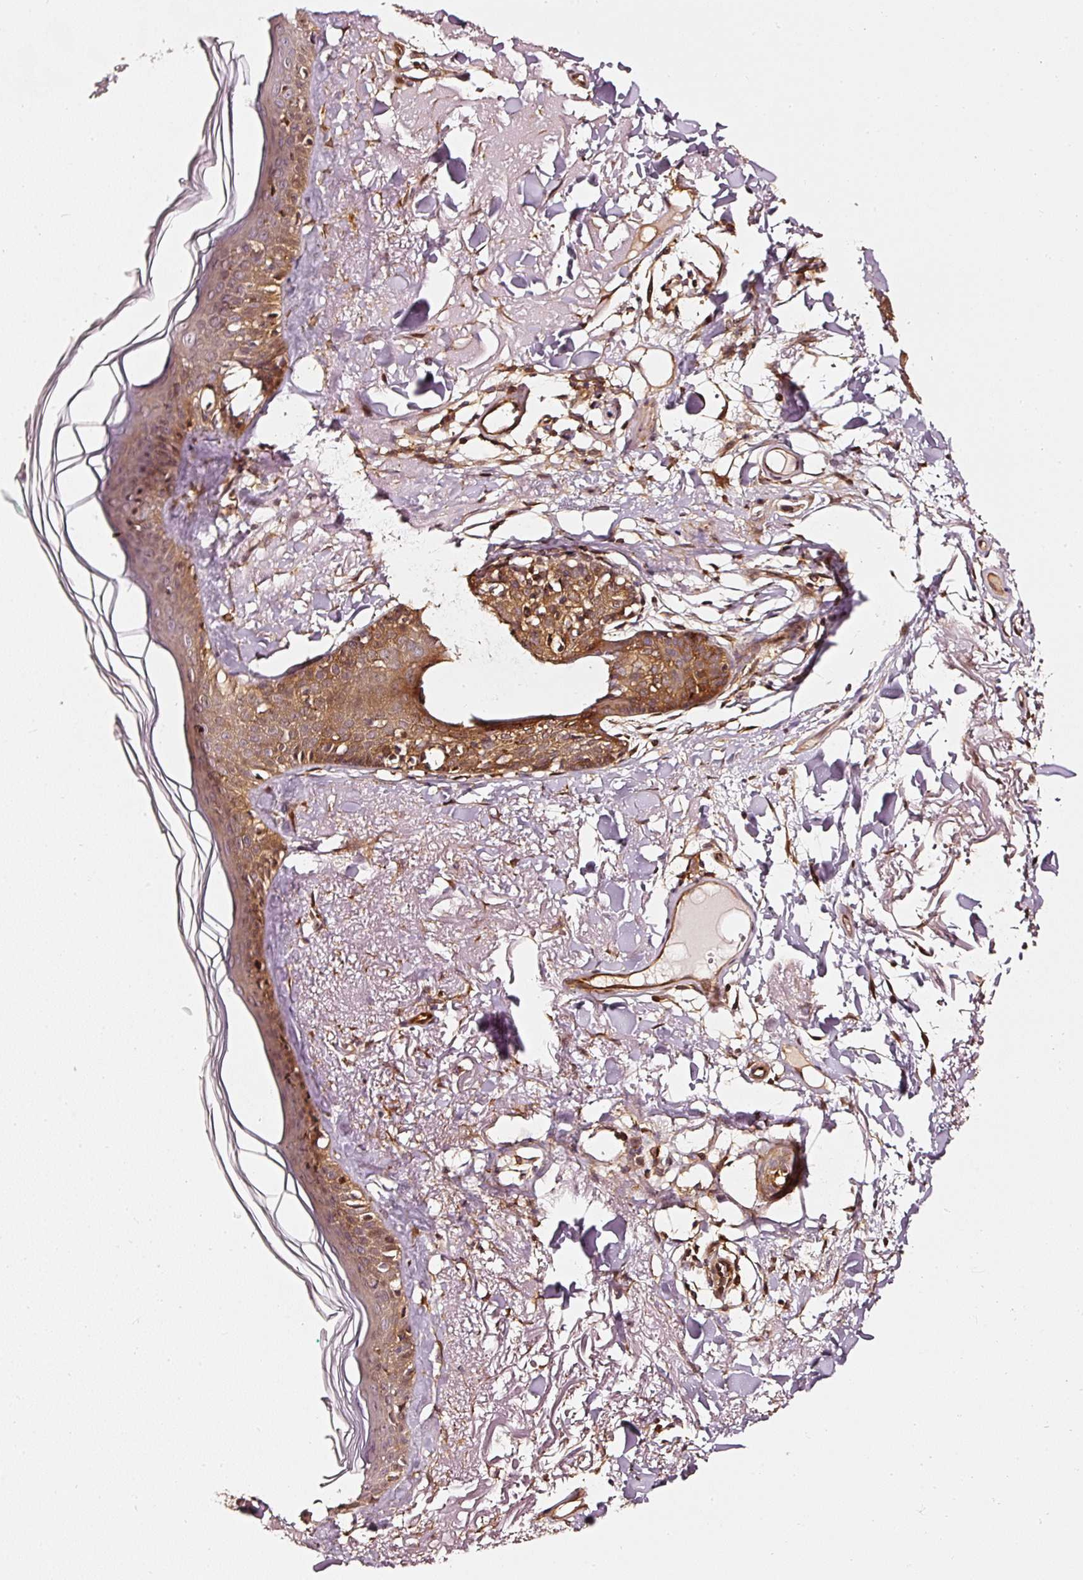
{"staining": {"intensity": "strong", "quantity": ">75%", "location": "cytoplasmic/membranous"}, "tissue": "skin", "cell_type": "Fibroblasts", "image_type": "normal", "snomed": [{"axis": "morphology", "description": "Normal tissue, NOS"}, {"axis": "morphology", "description": "Malignant melanoma, NOS"}, {"axis": "topography", "description": "Skin"}], "caption": "Immunohistochemical staining of benign human skin demonstrates strong cytoplasmic/membranous protein positivity in approximately >75% of fibroblasts.", "gene": "ASMTL", "patient": {"sex": "male", "age": 80}}